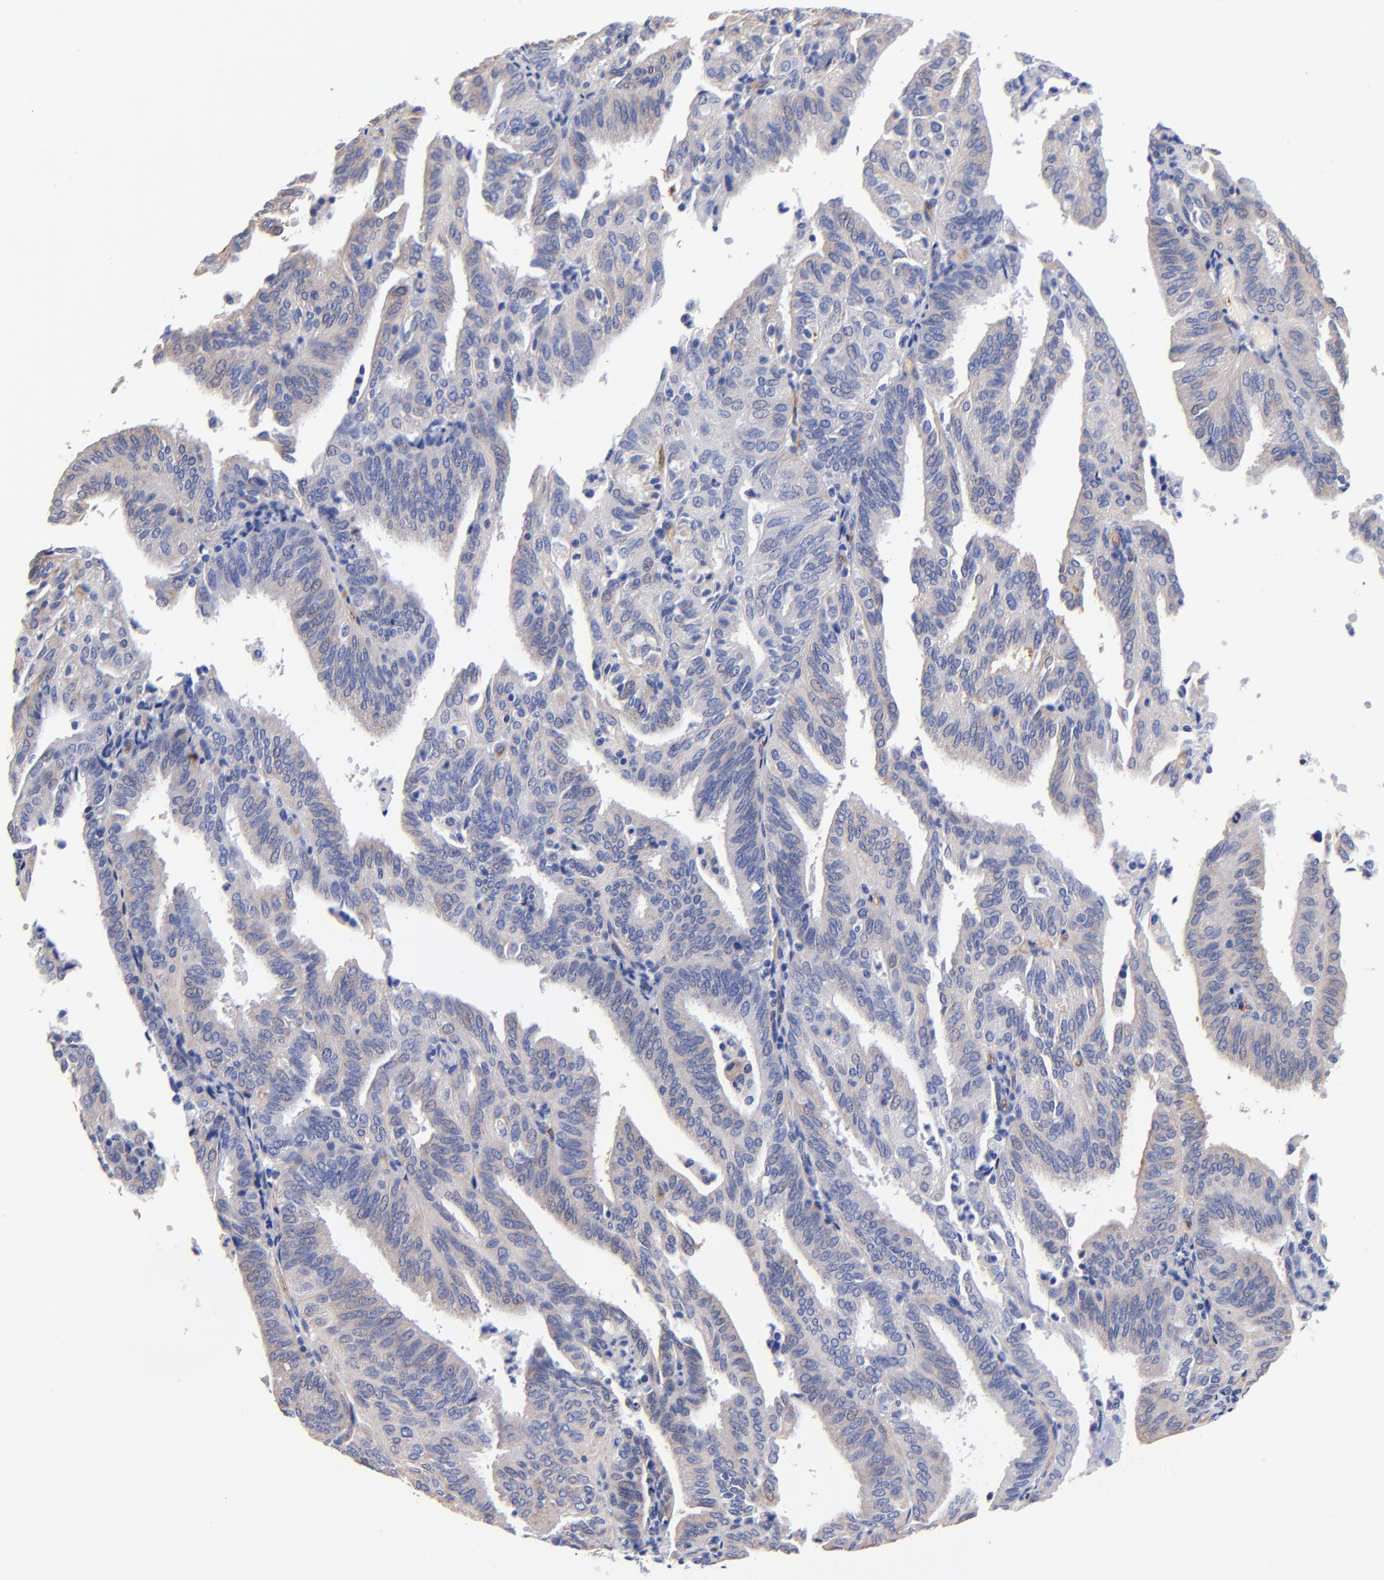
{"staining": {"intensity": "negative", "quantity": "none", "location": "none"}, "tissue": "endometrial cancer", "cell_type": "Tumor cells", "image_type": "cancer", "snomed": [{"axis": "morphology", "description": "Adenocarcinoma, NOS"}, {"axis": "topography", "description": "Endometrium"}], "caption": "High power microscopy image of an IHC image of adenocarcinoma (endometrial), revealing no significant staining in tumor cells.", "gene": "SLC44A2", "patient": {"sex": "female", "age": 59}}